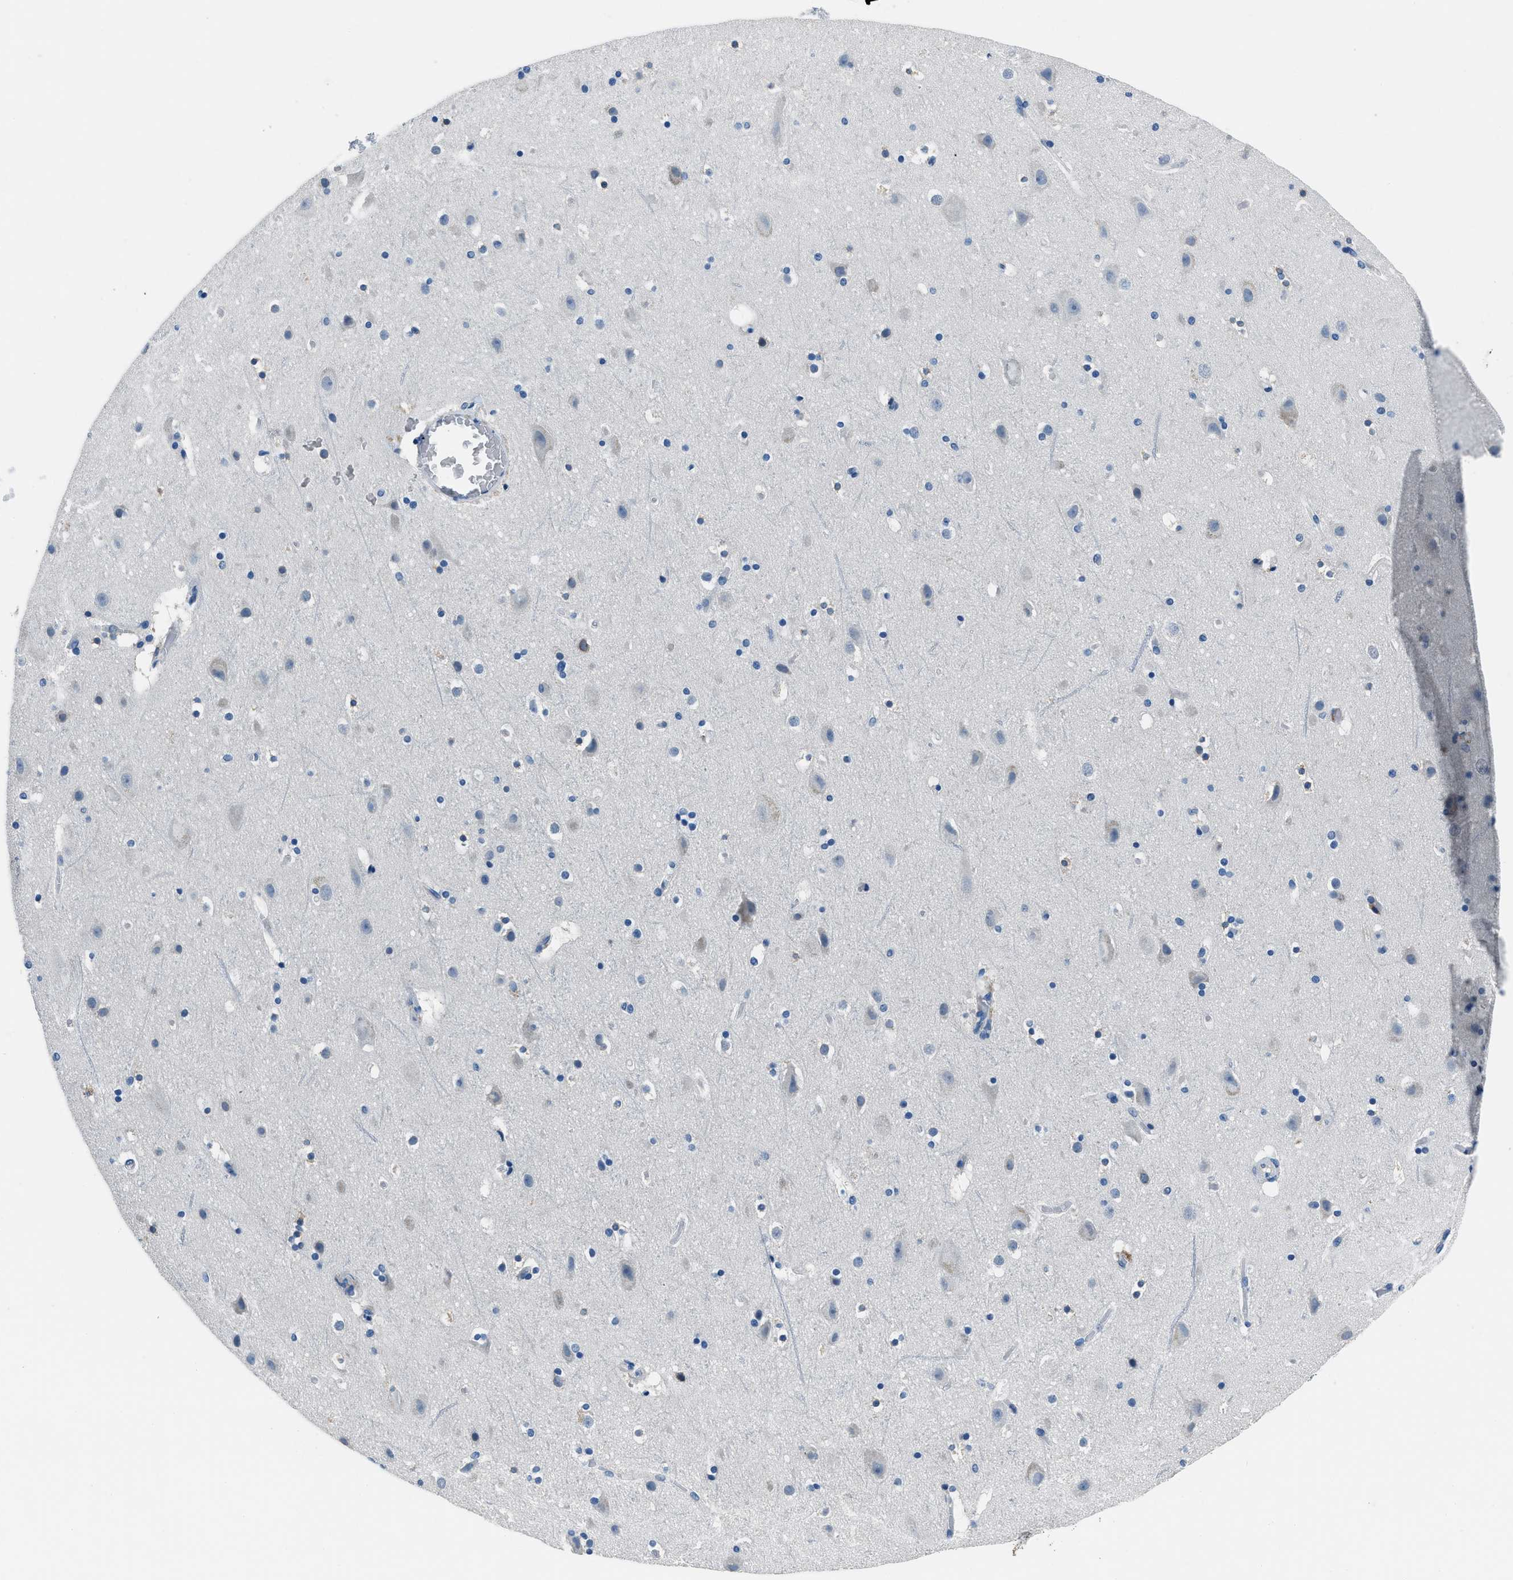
{"staining": {"intensity": "negative", "quantity": "none", "location": "none"}, "tissue": "cerebral cortex", "cell_type": "Endothelial cells", "image_type": "normal", "snomed": [{"axis": "morphology", "description": "Normal tissue, NOS"}, {"axis": "topography", "description": "Cerebral cortex"}], "caption": "This histopathology image is of unremarkable cerebral cortex stained with IHC to label a protein in brown with the nuclei are counter-stained blue. There is no positivity in endothelial cells.", "gene": "GJA3", "patient": {"sex": "male", "age": 45}}